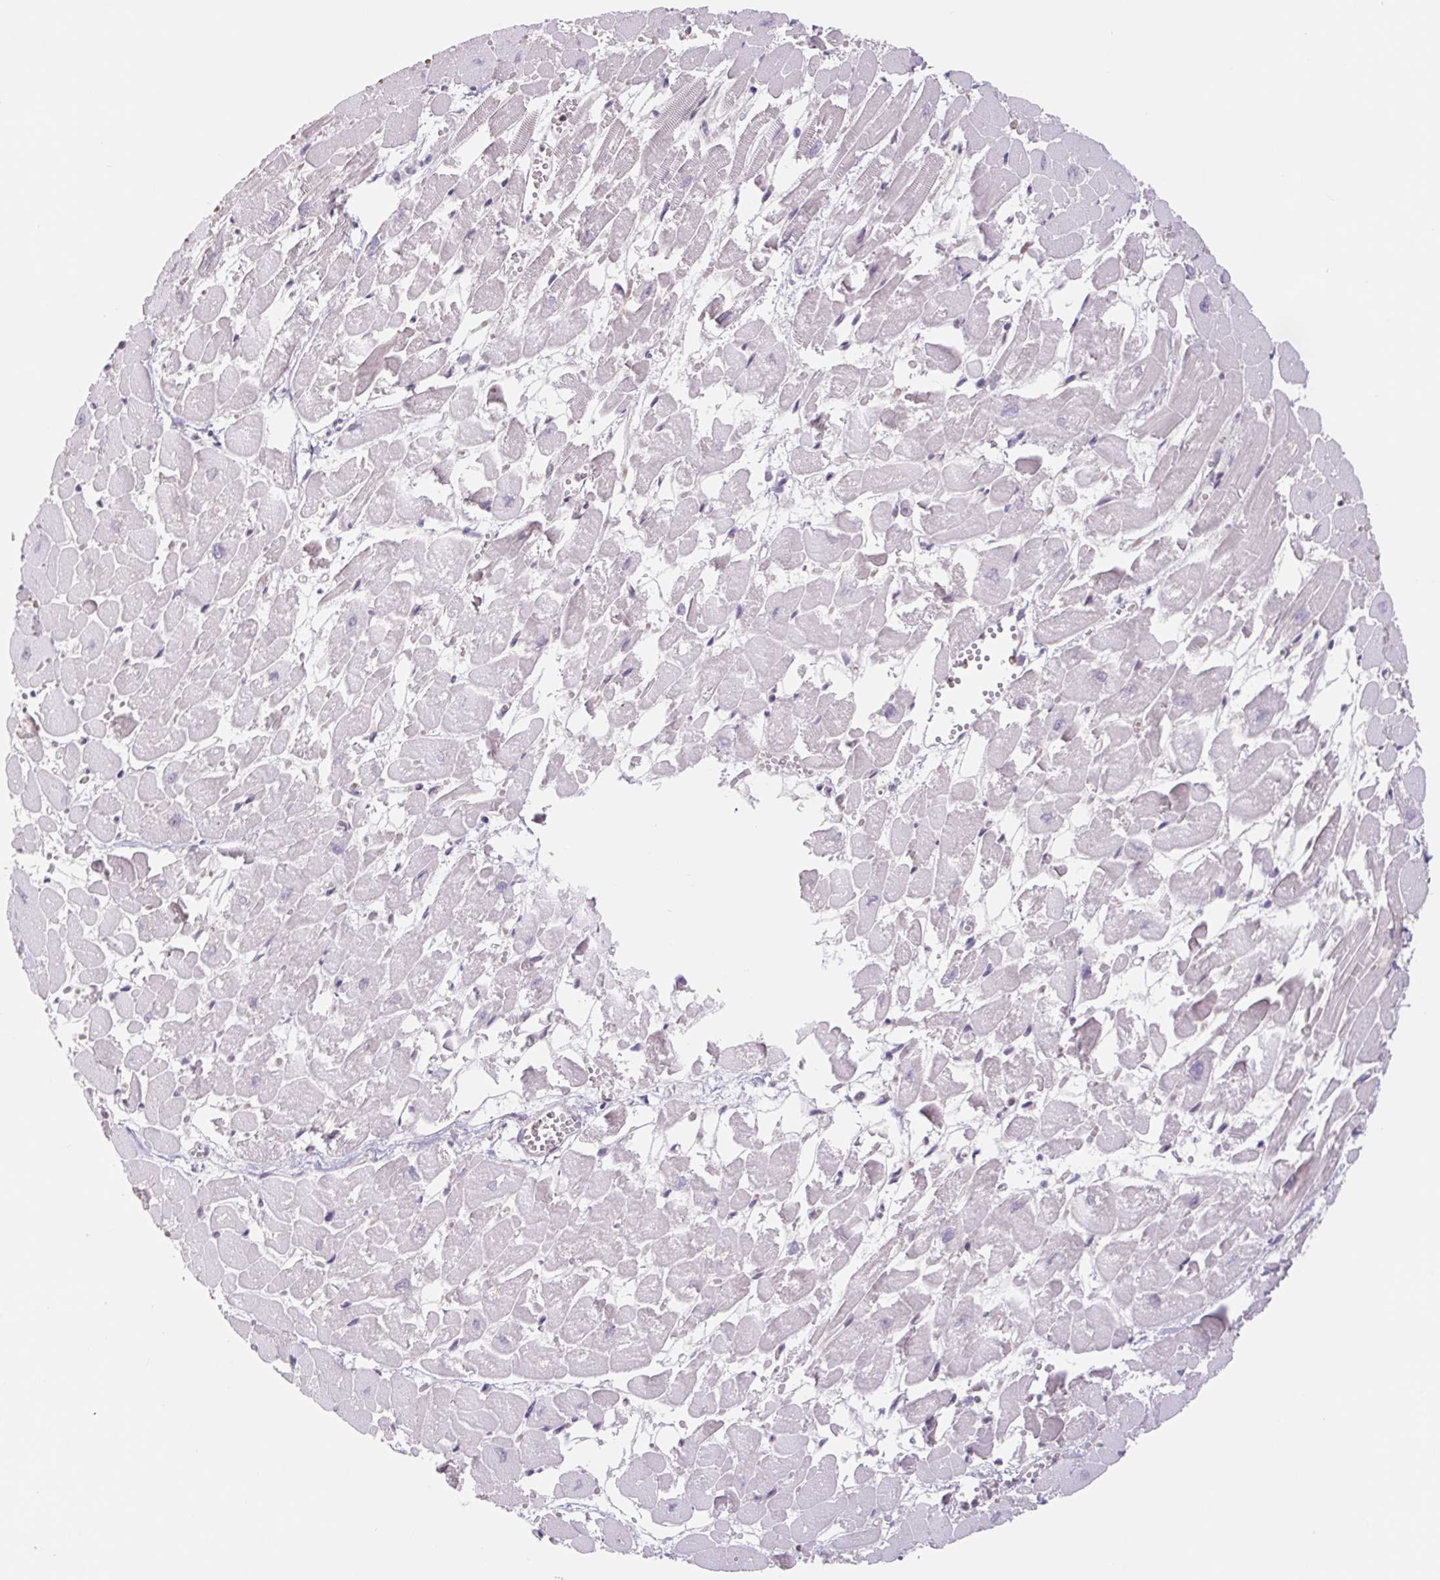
{"staining": {"intensity": "negative", "quantity": "none", "location": "none"}, "tissue": "heart muscle", "cell_type": "Cardiomyocytes", "image_type": "normal", "snomed": [{"axis": "morphology", "description": "Normal tissue, NOS"}, {"axis": "topography", "description": "Heart"}], "caption": "This is a histopathology image of immunohistochemistry (IHC) staining of normal heart muscle, which shows no expression in cardiomyocytes.", "gene": "TRERF1", "patient": {"sex": "female", "age": 52}}